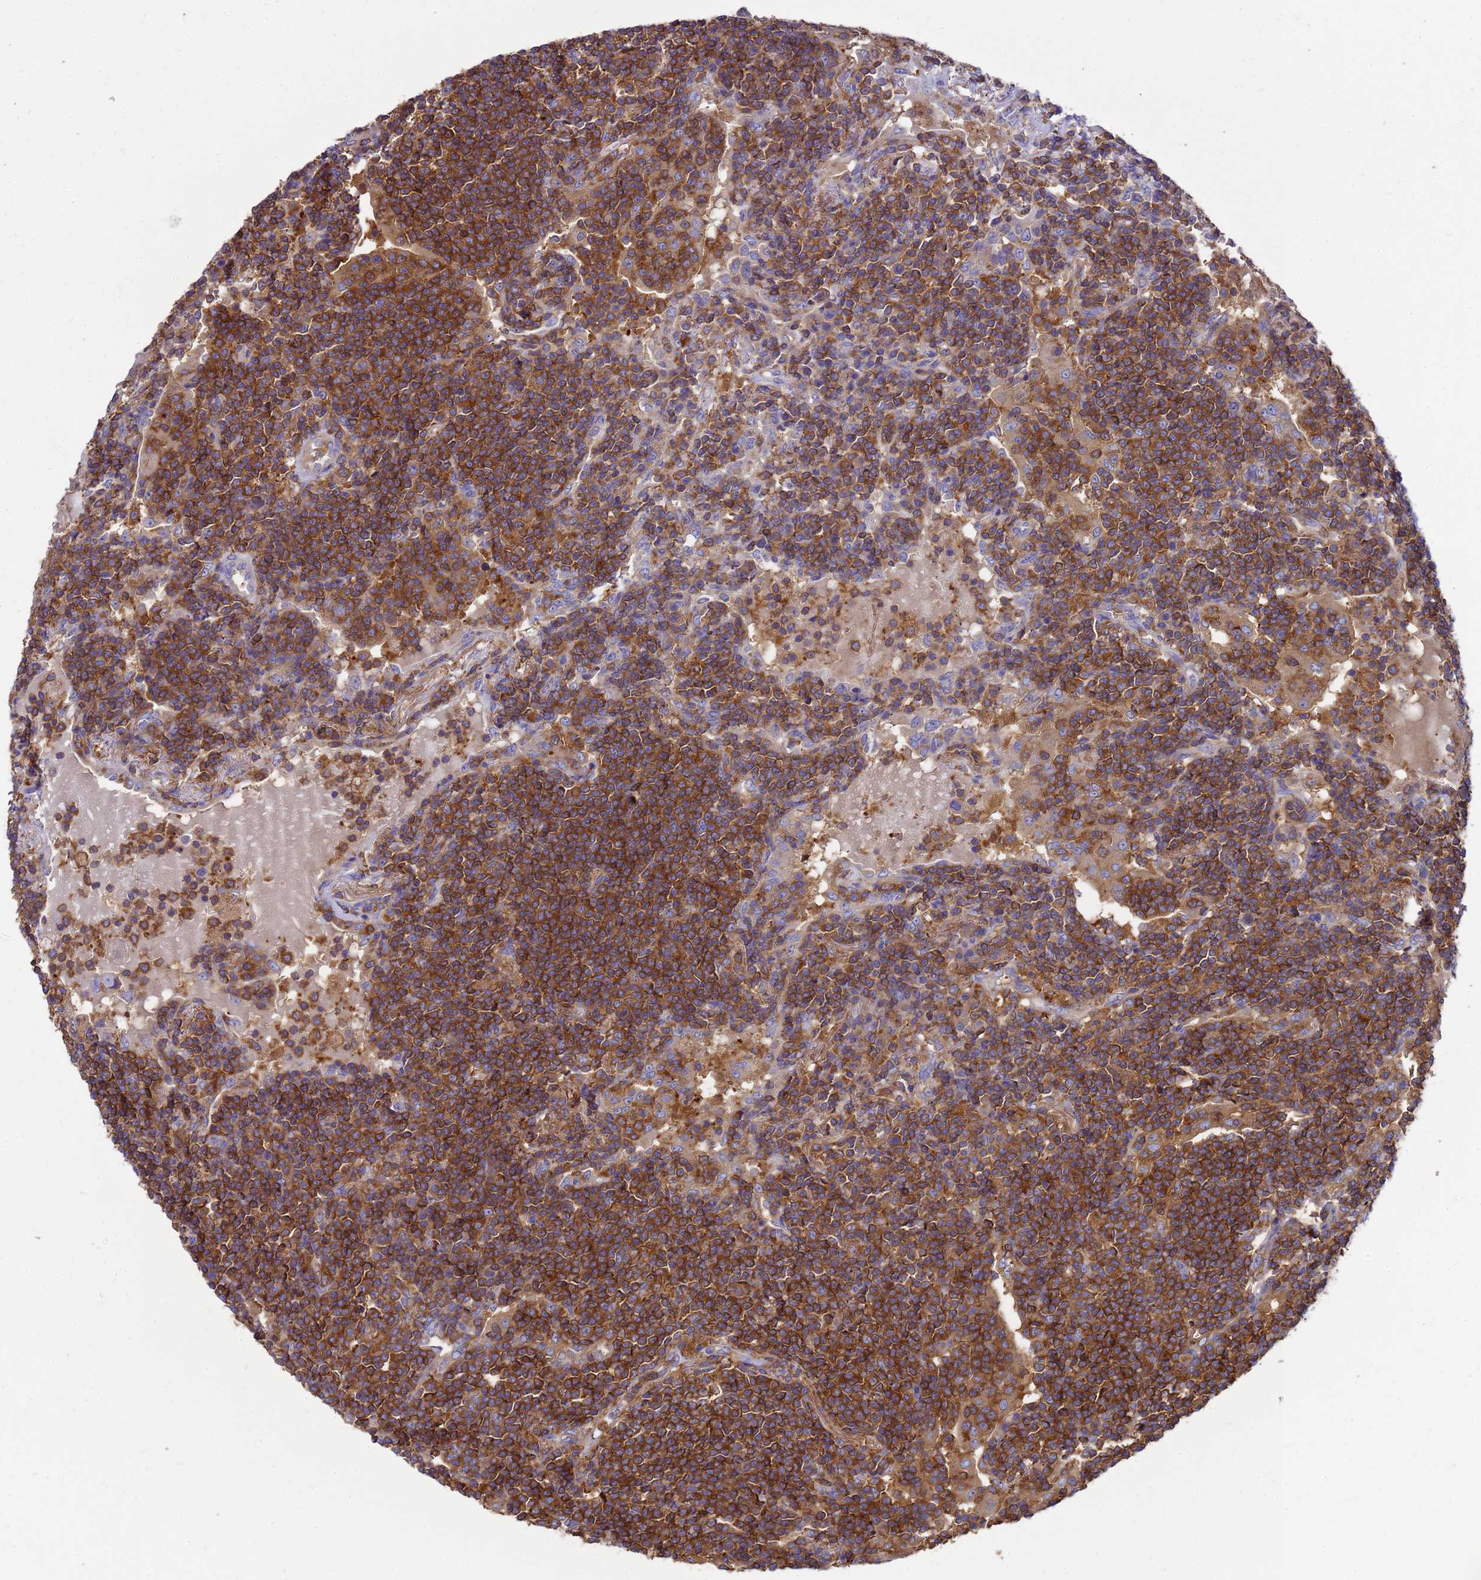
{"staining": {"intensity": "strong", "quantity": "25%-75%", "location": "cytoplasmic/membranous"}, "tissue": "lymphoma", "cell_type": "Tumor cells", "image_type": "cancer", "snomed": [{"axis": "morphology", "description": "Malignant lymphoma, non-Hodgkin's type, Low grade"}, {"axis": "topography", "description": "Lung"}], "caption": "A micrograph of lymphoma stained for a protein reveals strong cytoplasmic/membranous brown staining in tumor cells.", "gene": "ZNF235", "patient": {"sex": "female", "age": 71}}